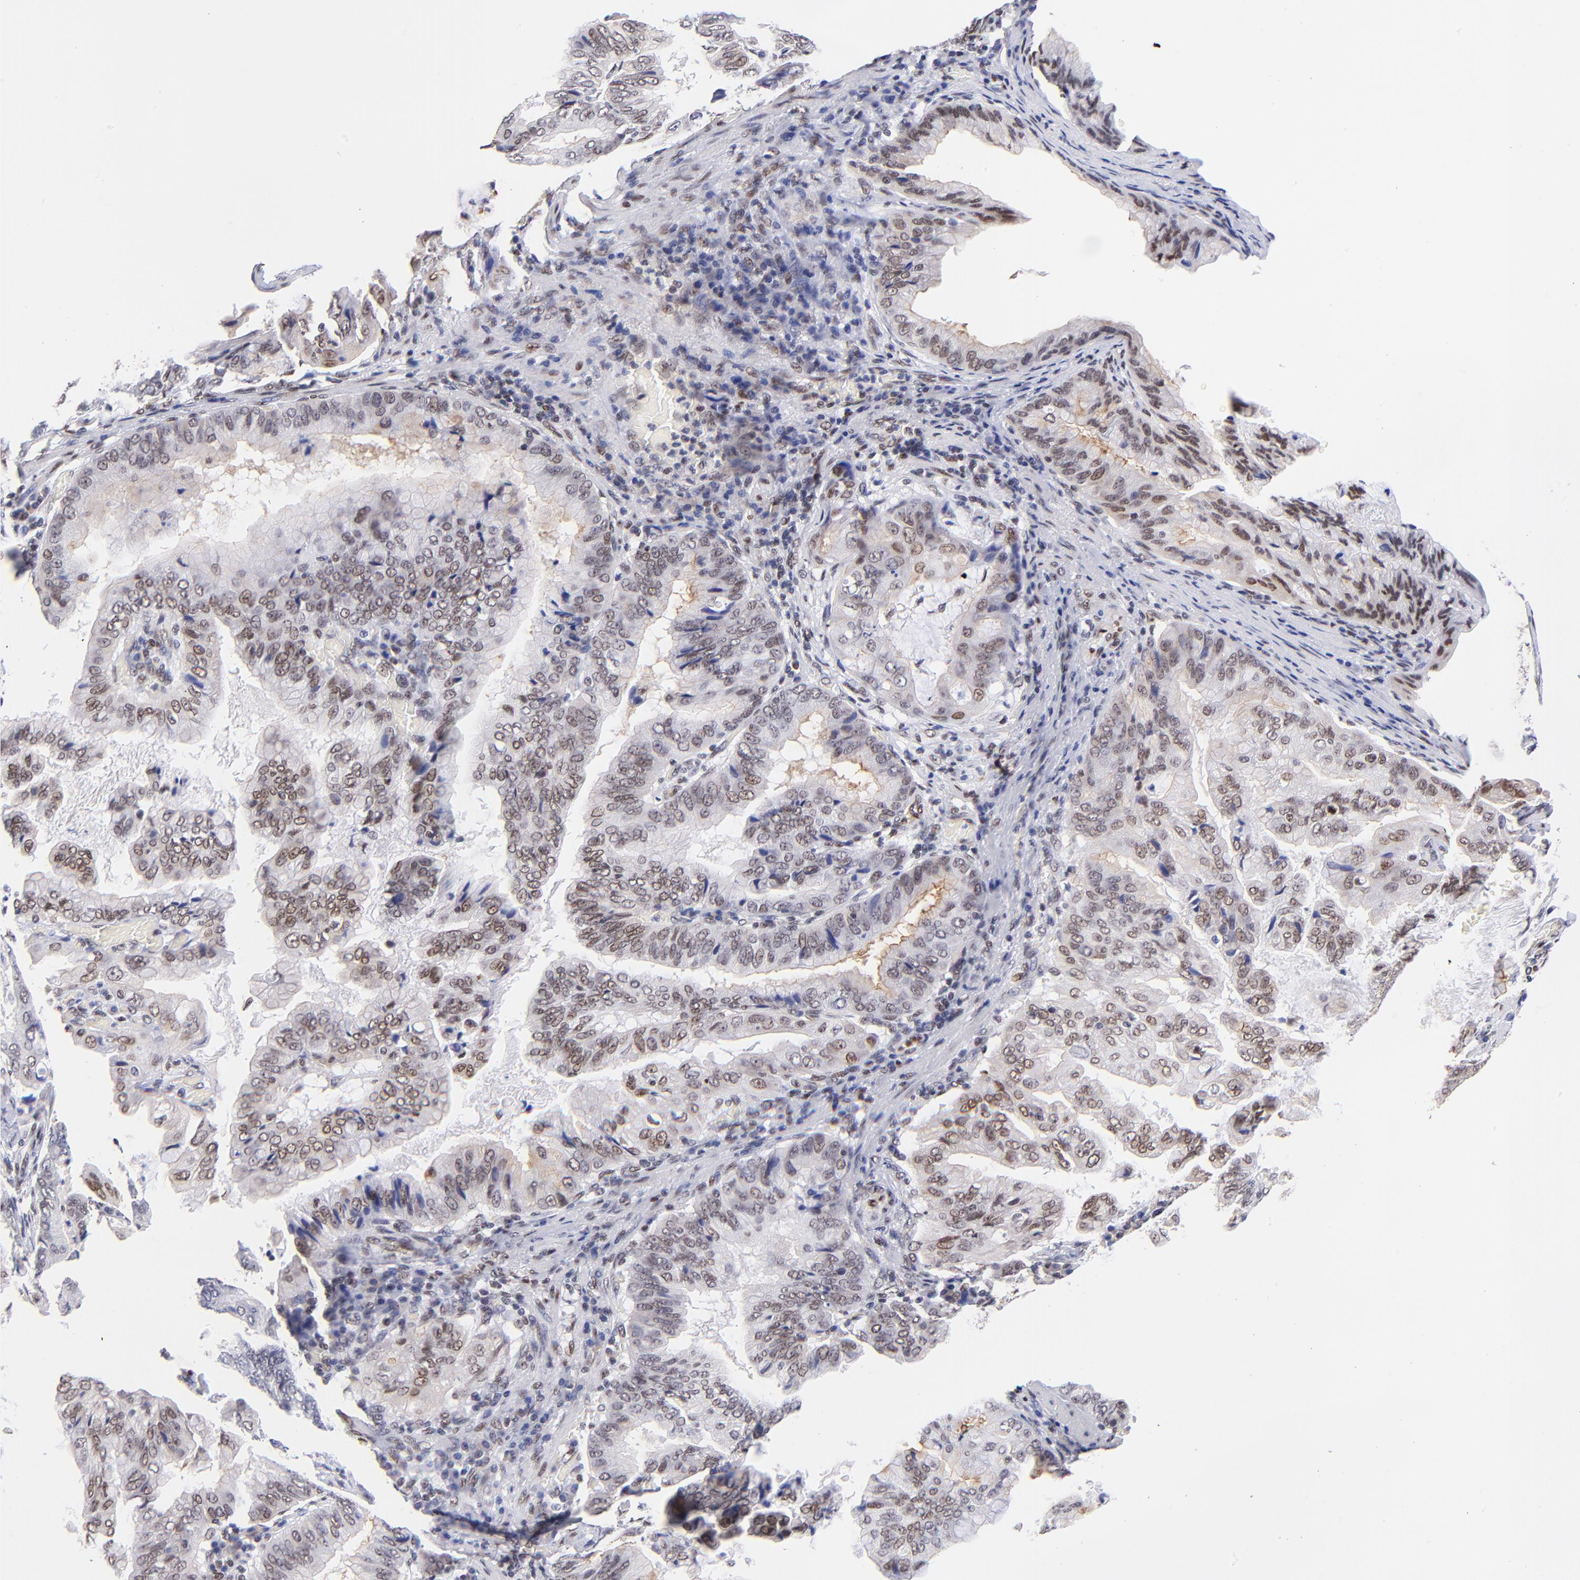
{"staining": {"intensity": "weak", "quantity": ">75%", "location": "nuclear"}, "tissue": "stomach cancer", "cell_type": "Tumor cells", "image_type": "cancer", "snomed": [{"axis": "morphology", "description": "Adenocarcinoma, NOS"}, {"axis": "topography", "description": "Stomach, upper"}], "caption": "There is low levels of weak nuclear positivity in tumor cells of stomach adenocarcinoma, as demonstrated by immunohistochemical staining (brown color).", "gene": "MIDEAS", "patient": {"sex": "male", "age": 80}}